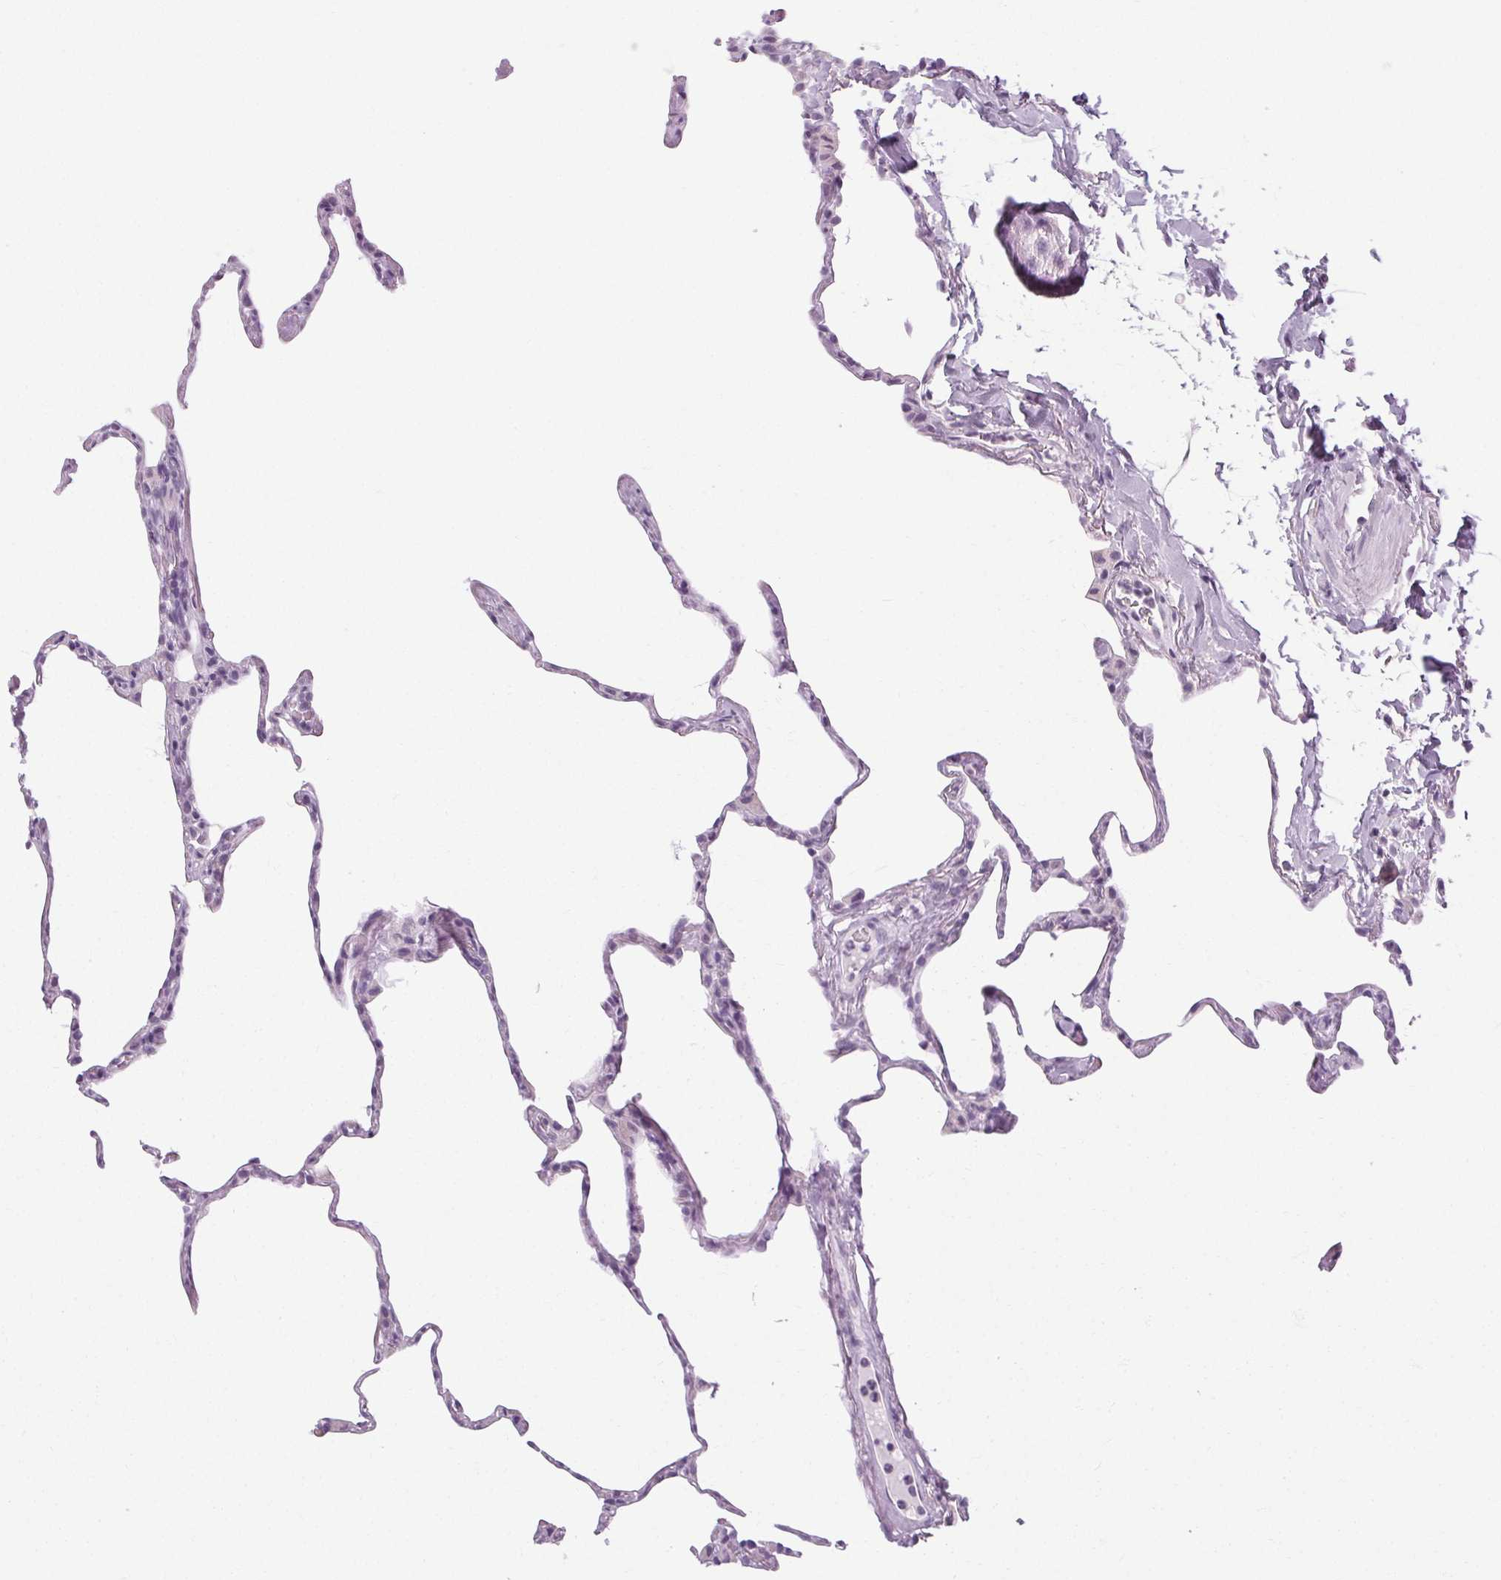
{"staining": {"intensity": "negative", "quantity": "none", "location": "none"}, "tissue": "lung", "cell_type": "Alveolar cells", "image_type": "normal", "snomed": [{"axis": "morphology", "description": "Normal tissue, NOS"}, {"axis": "topography", "description": "Lung"}], "caption": "DAB (3,3'-diaminobenzidine) immunohistochemical staining of normal human lung demonstrates no significant staining in alveolar cells. The staining is performed using DAB brown chromogen with nuclei counter-stained in using hematoxylin.", "gene": "POMC", "patient": {"sex": "male", "age": 65}}